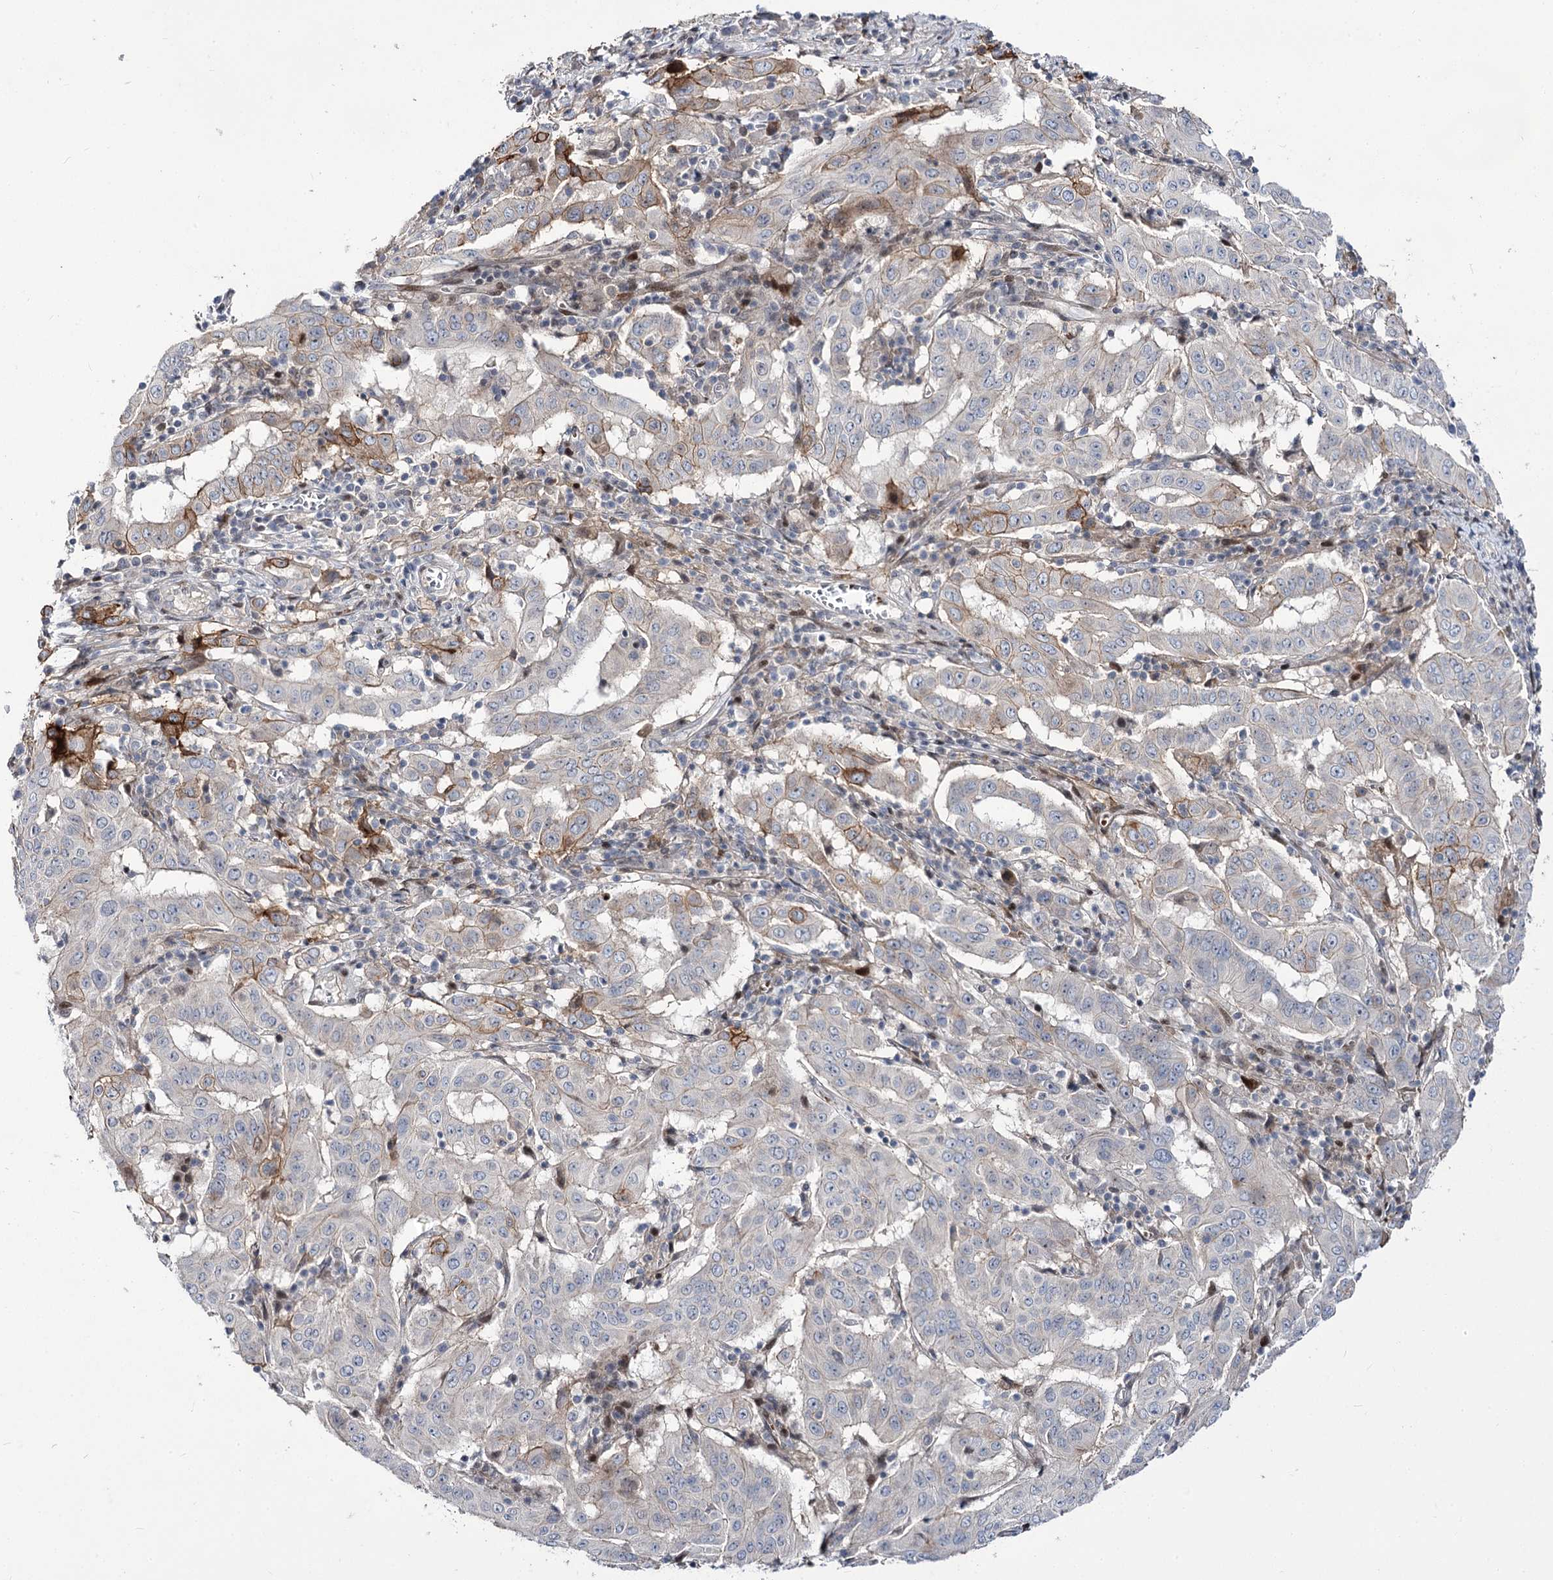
{"staining": {"intensity": "moderate", "quantity": "<25%", "location": "cytoplasmic/membranous"}, "tissue": "pancreatic cancer", "cell_type": "Tumor cells", "image_type": "cancer", "snomed": [{"axis": "morphology", "description": "Adenocarcinoma, NOS"}, {"axis": "topography", "description": "Pancreas"}], "caption": "Moderate cytoplasmic/membranous positivity for a protein is present in approximately <25% of tumor cells of adenocarcinoma (pancreatic) using IHC.", "gene": "ITFG2", "patient": {"sex": "male", "age": 63}}